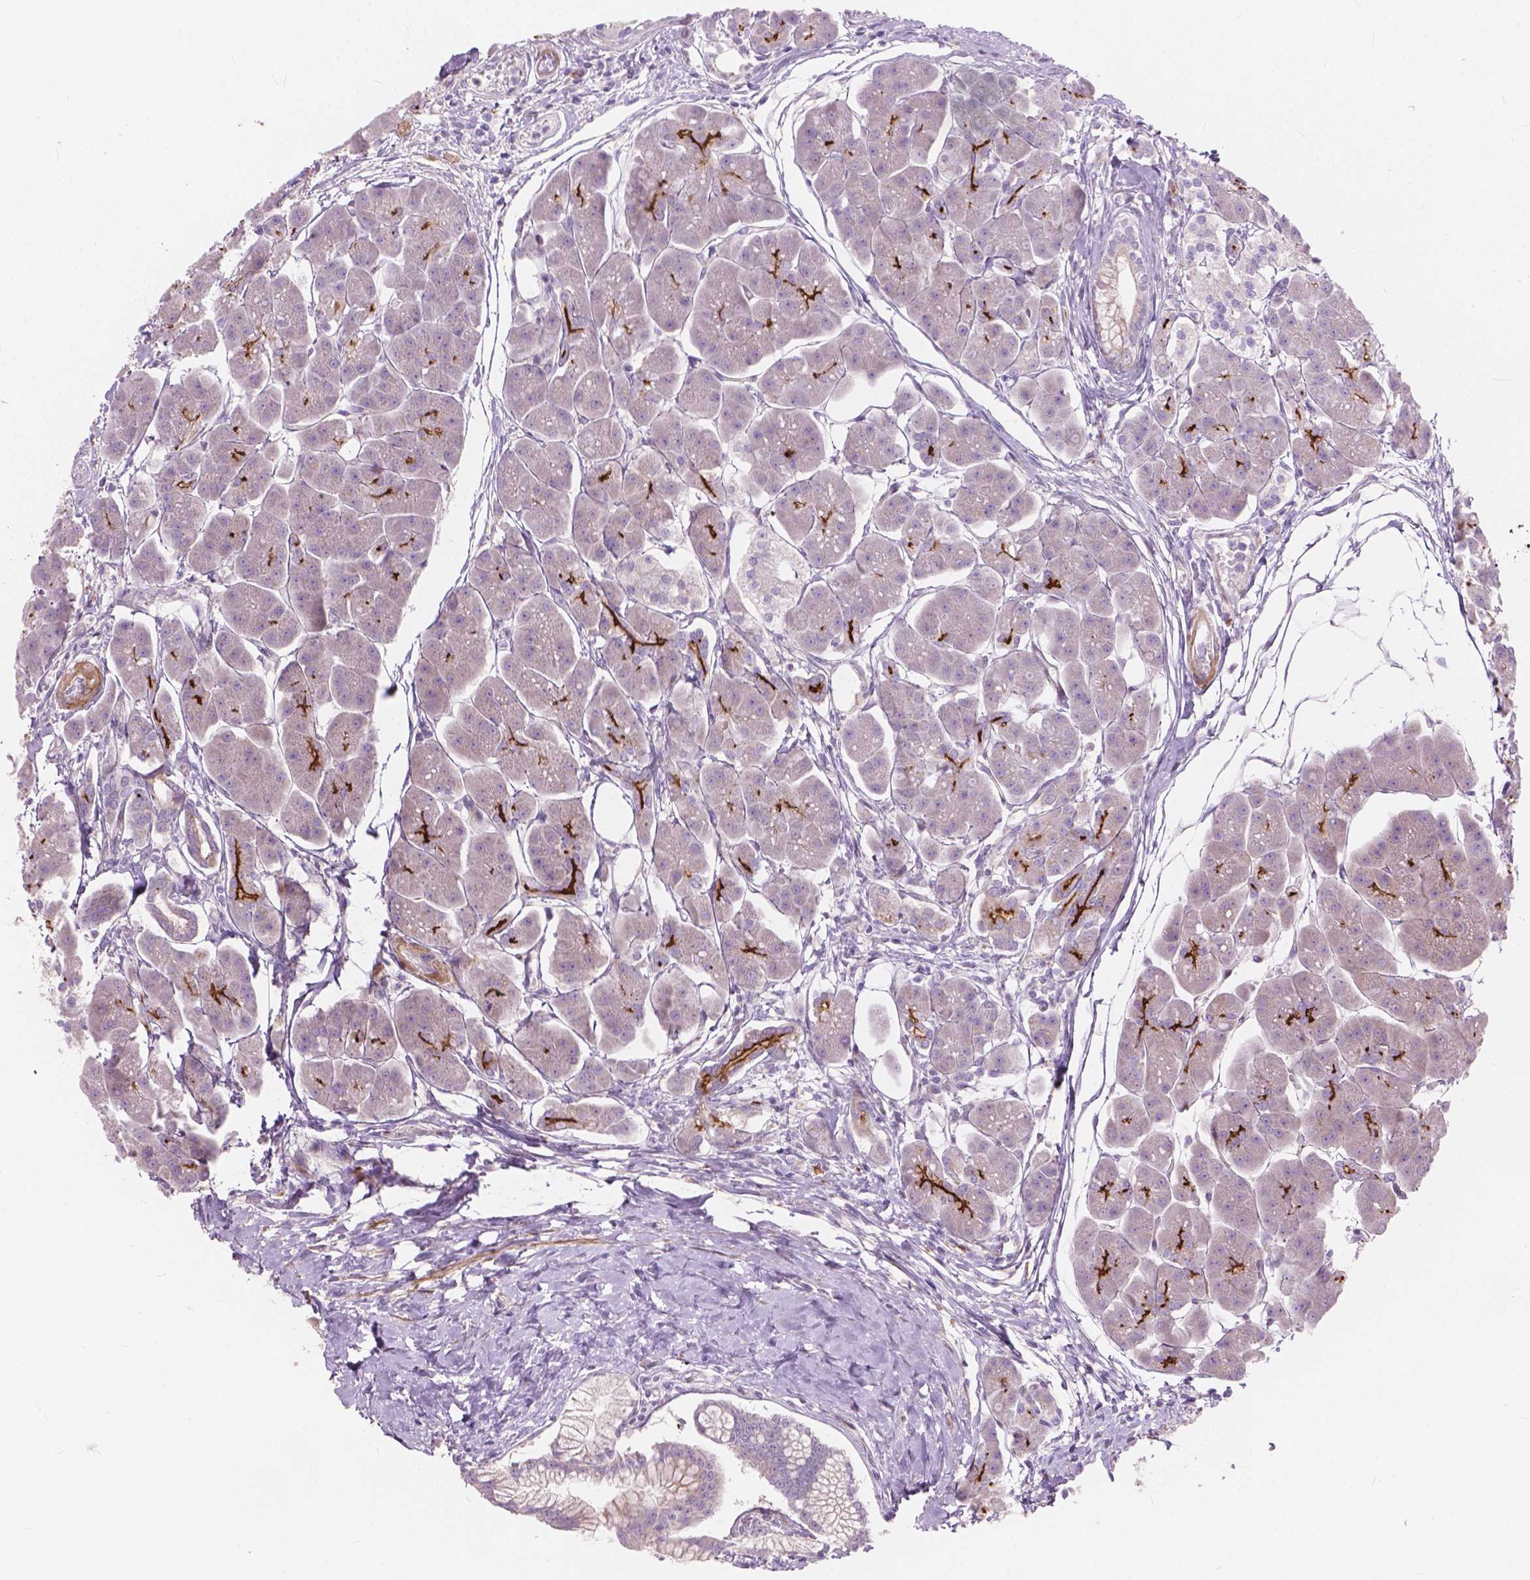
{"staining": {"intensity": "strong", "quantity": "<25%", "location": "cytoplasmic/membranous"}, "tissue": "pancreas", "cell_type": "Exocrine glandular cells", "image_type": "normal", "snomed": [{"axis": "morphology", "description": "Normal tissue, NOS"}, {"axis": "topography", "description": "Adipose tissue"}, {"axis": "topography", "description": "Pancreas"}, {"axis": "topography", "description": "Peripheral nerve tissue"}], "caption": "IHC image of normal pancreas stained for a protein (brown), which reveals medium levels of strong cytoplasmic/membranous positivity in approximately <25% of exocrine glandular cells.", "gene": "MORN1", "patient": {"sex": "female", "age": 58}}